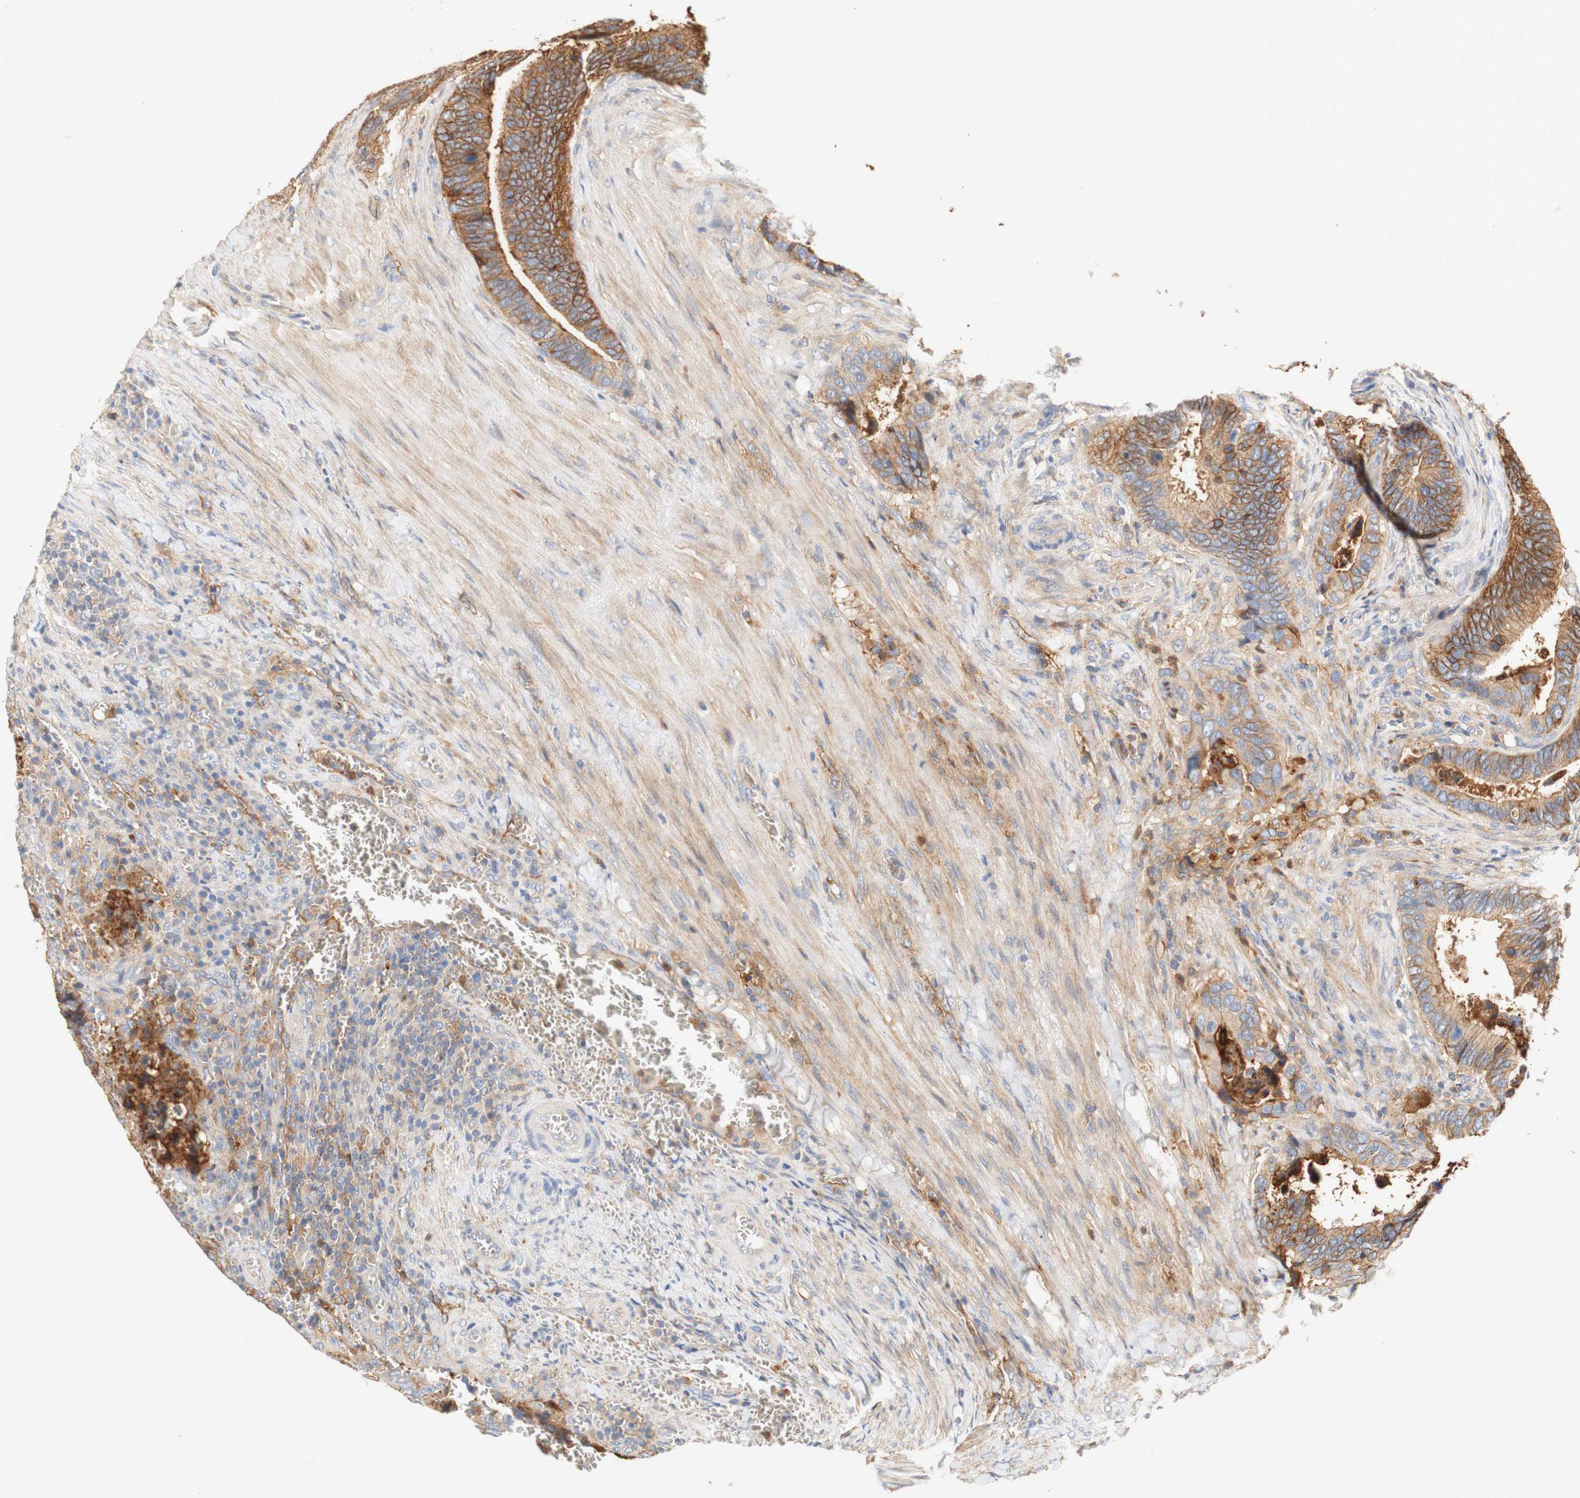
{"staining": {"intensity": "moderate", "quantity": ">75%", "location": "cytoplasmic/membranous"}, "tissue": "colorectal cancer", "cell_type": "Tumor cells", "image_type": "cancer", "snomed": [{"axis": "morphology", "description": "Adenocarcinoma, NOS"}, {"axis": "topography", "description": "Colon"}], "caption": "Tumor cells demonstrate medium levels of moderate cytoplasmic/membranous positivity in approximately >75% of cells in colorectal cancer (adenocarcinoma). (Brightfield microscopy of DAB IHC at high magnification).", "gene": "PCDH7", "patient": {"sex": "male", "age": 72}}